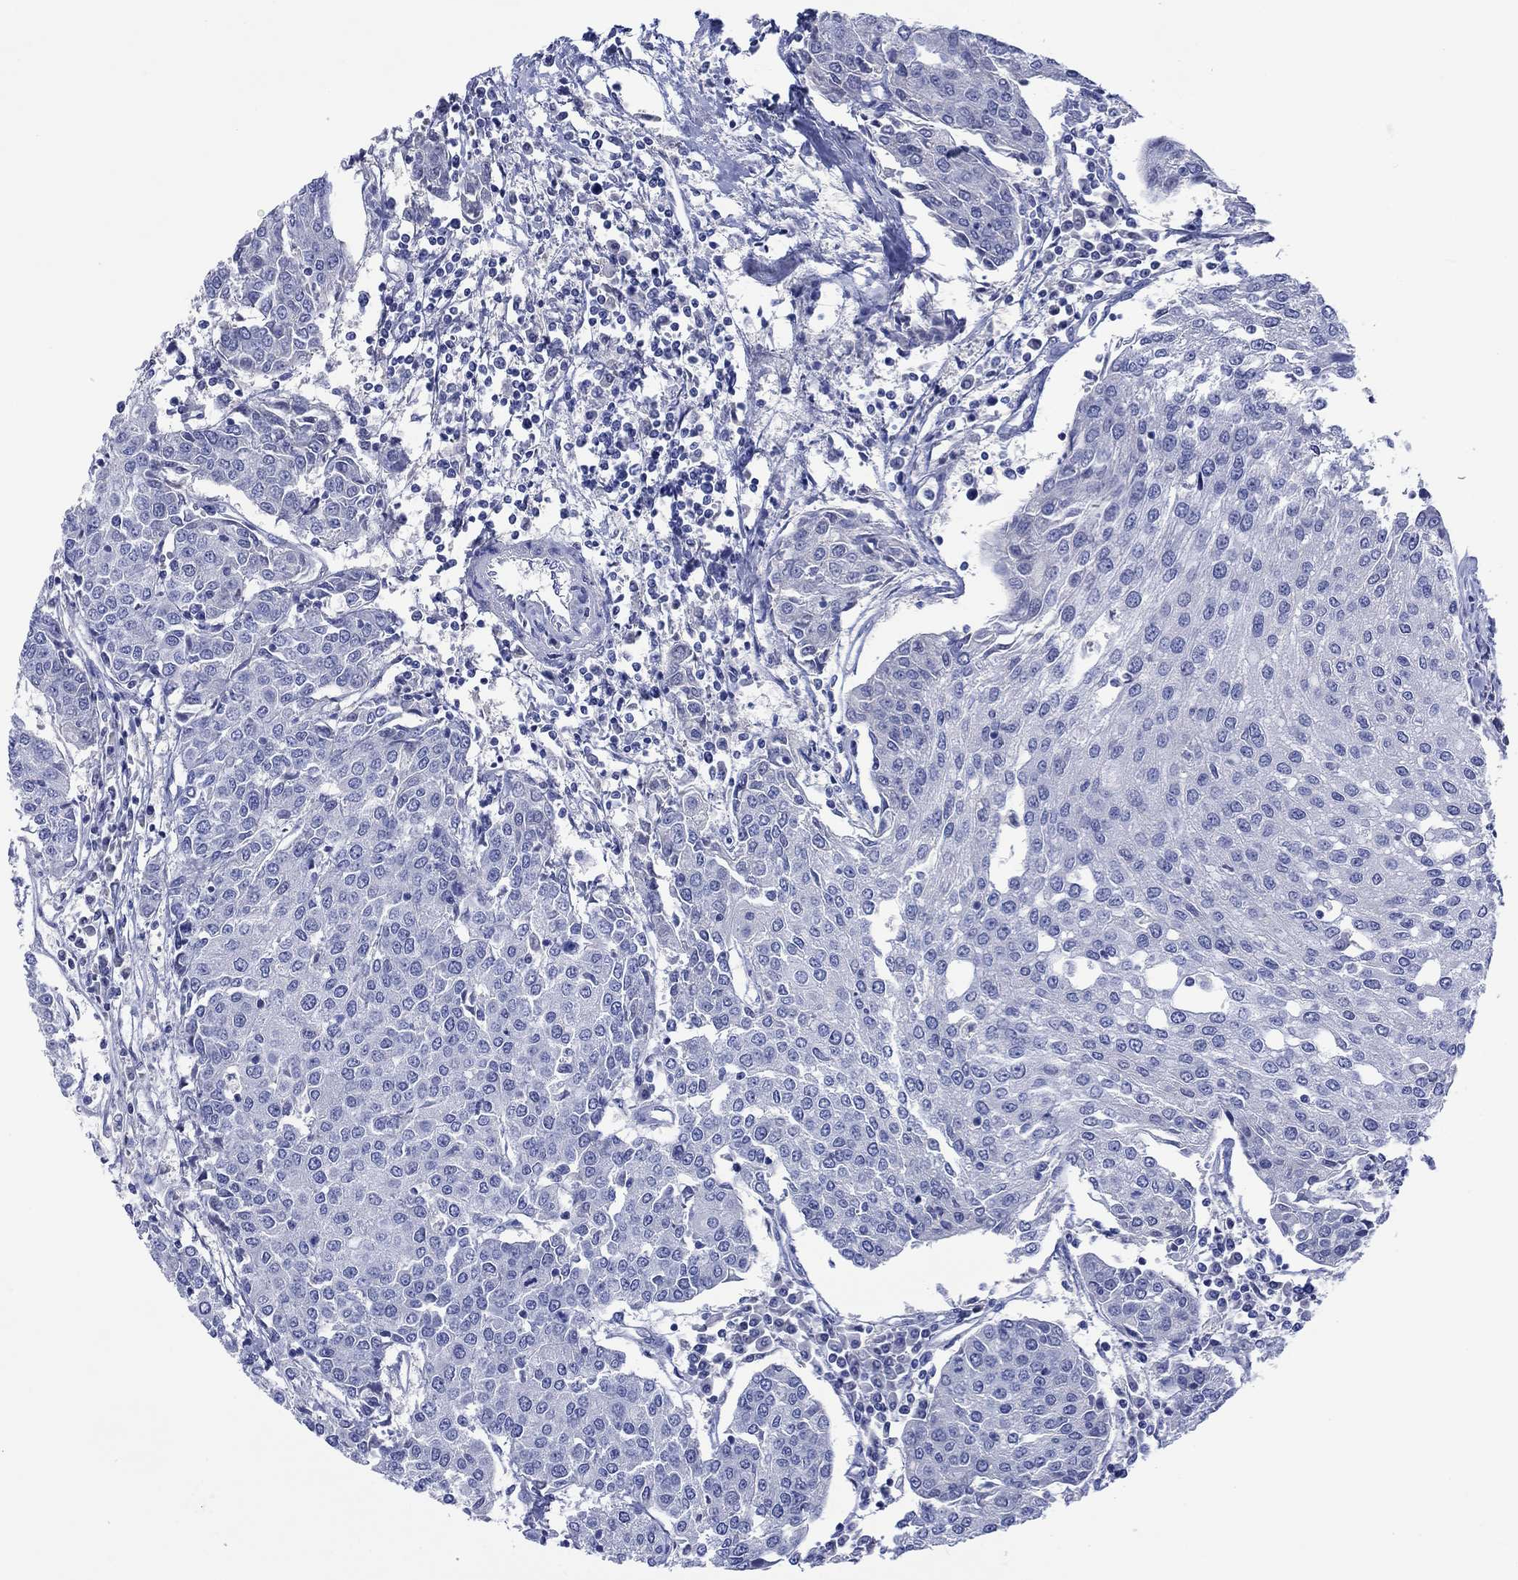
{"staining": {"intensity": "negative", "quantity": "none", "location": "none"}, "tissue": "urothelial cancer", "cell_type": "Tumor cells", "image_type": "cancer", "snomed": [{"axis": "morphology", "description": "Urothelial carcinoma, High grade"}, {"axis": "topography", "description": "Urinary bladder"}], "caption": "The IHC image has no significant expression in tumor cells of high-grade urothelial carcinoma tissue.", "gene": "TOMM20L", "patient": {"sex": "female", "age": 85}}